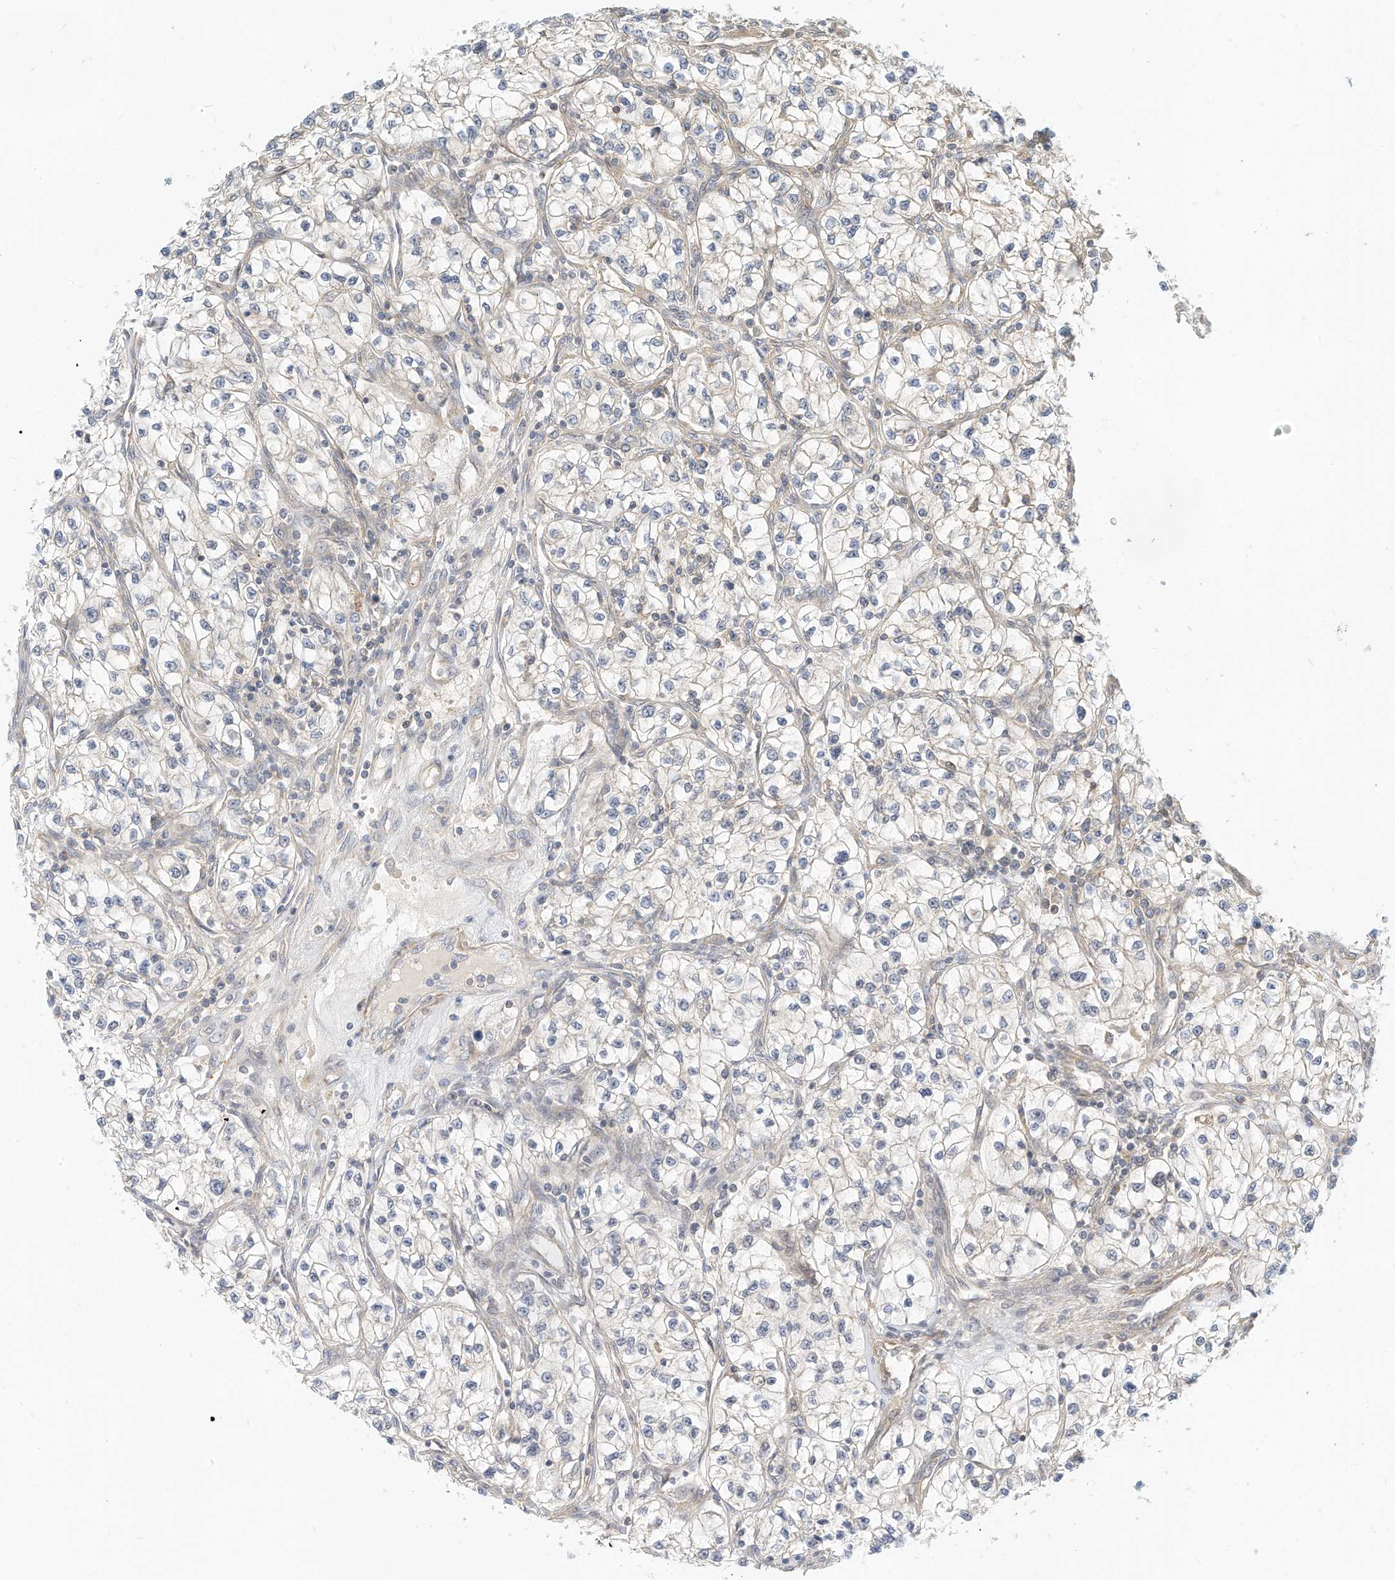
{"staining": {"intensity": "negative", "quantity": "none", "location": "none"}, "tissue": "renal cancer", "cell_type": "Tumor cells", "image_type": "cancer", "snomed": [{"axis": "morphology", "description": "Adenocarcinoma, NOS"}, {"axis": "topography", "description": "Kidney"}], "caption": "Immunohistochemistry (IHC) image of renal adenocarcinoma stained for a protein (brown), which displays no expression in tumor cells.", "gene": "OFD1", "patient": {"sex": "female", "age": 57}}